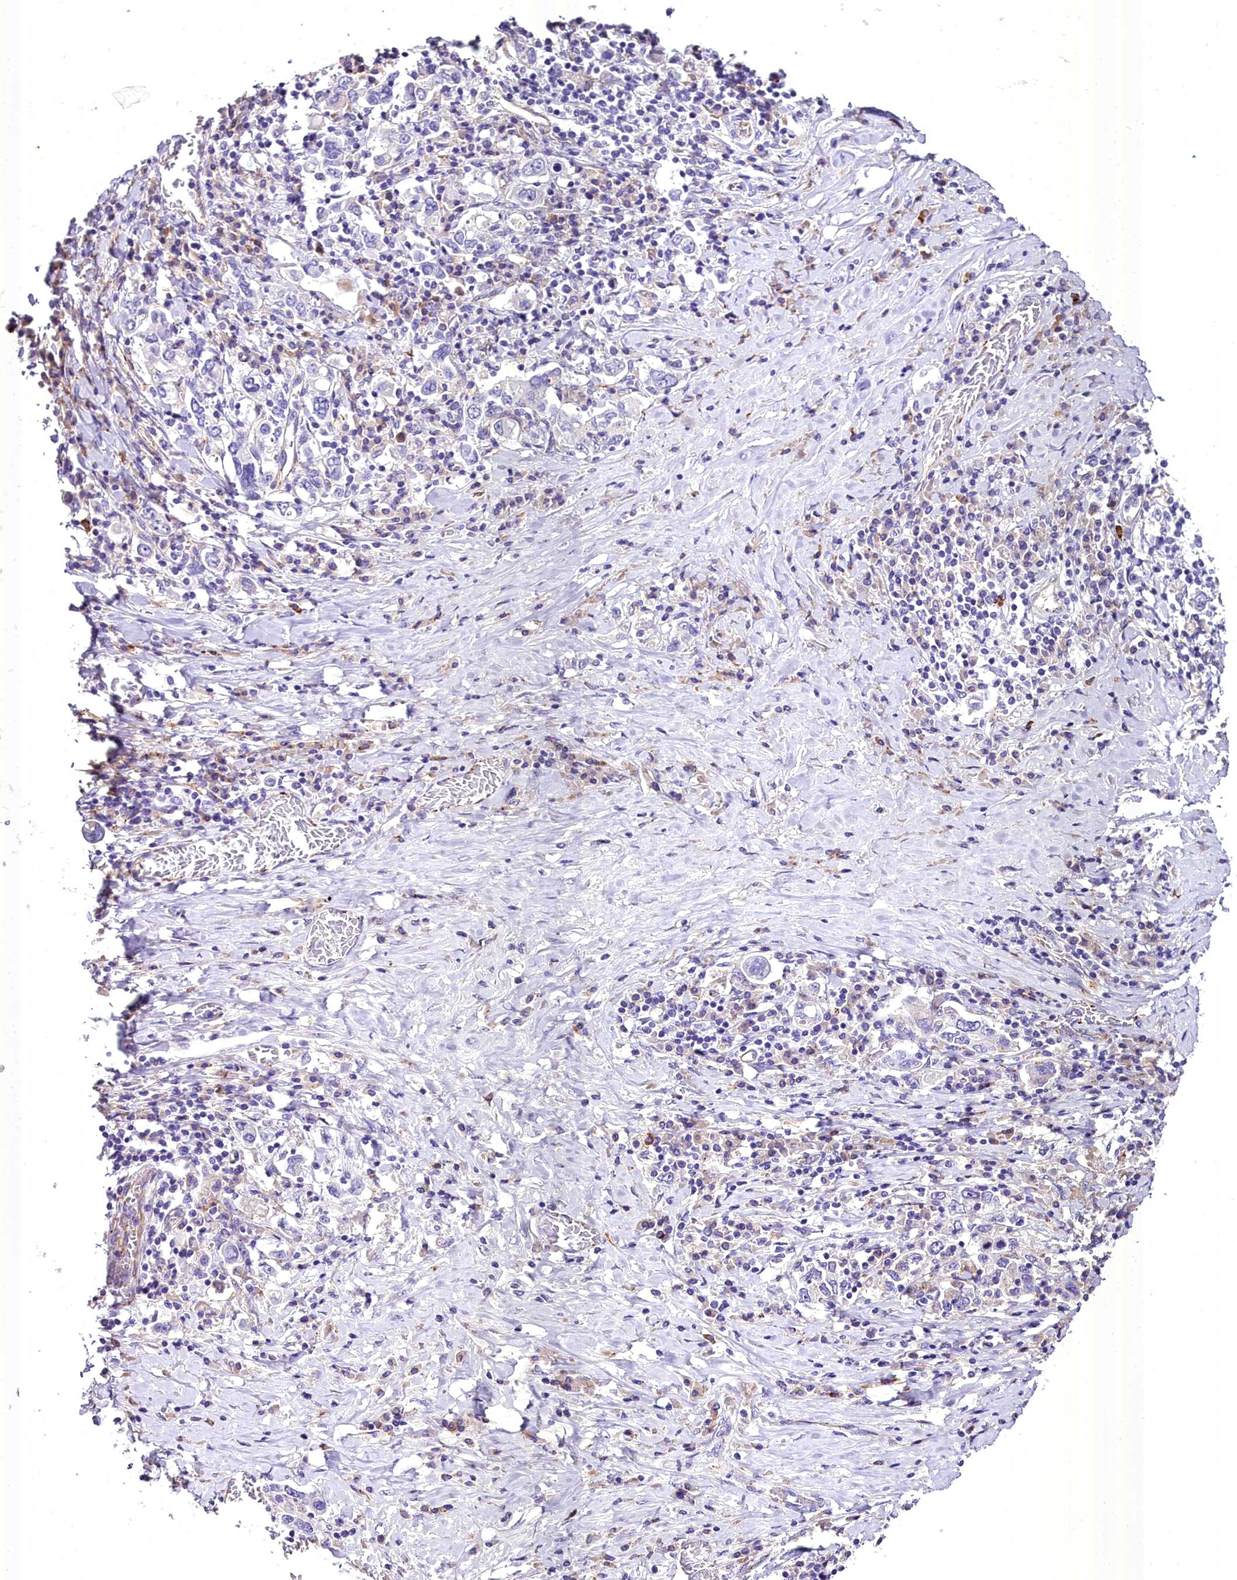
{"staining": {"intensity": "negative", "quantity": "none", "location": "none"}, "tissue": "stomach cancer", "cell_type": "Tumor cells", "image_type": "cancer", "snomed": [{"axis": "morphology", "description": "Adenocarcinoma, NOS"}, {"axis": "topography", "description": "Stomach, upper"}, {"axis": "topography", "description": "Stomach"}], "caption": "Tumor cells show no significant staining in stomach cancer (adenocarcinoma). (DAB IHC with hematoxylin counter stain).", "gene": "MS4A18", "patient": {"sex": "male", "age": 62}}